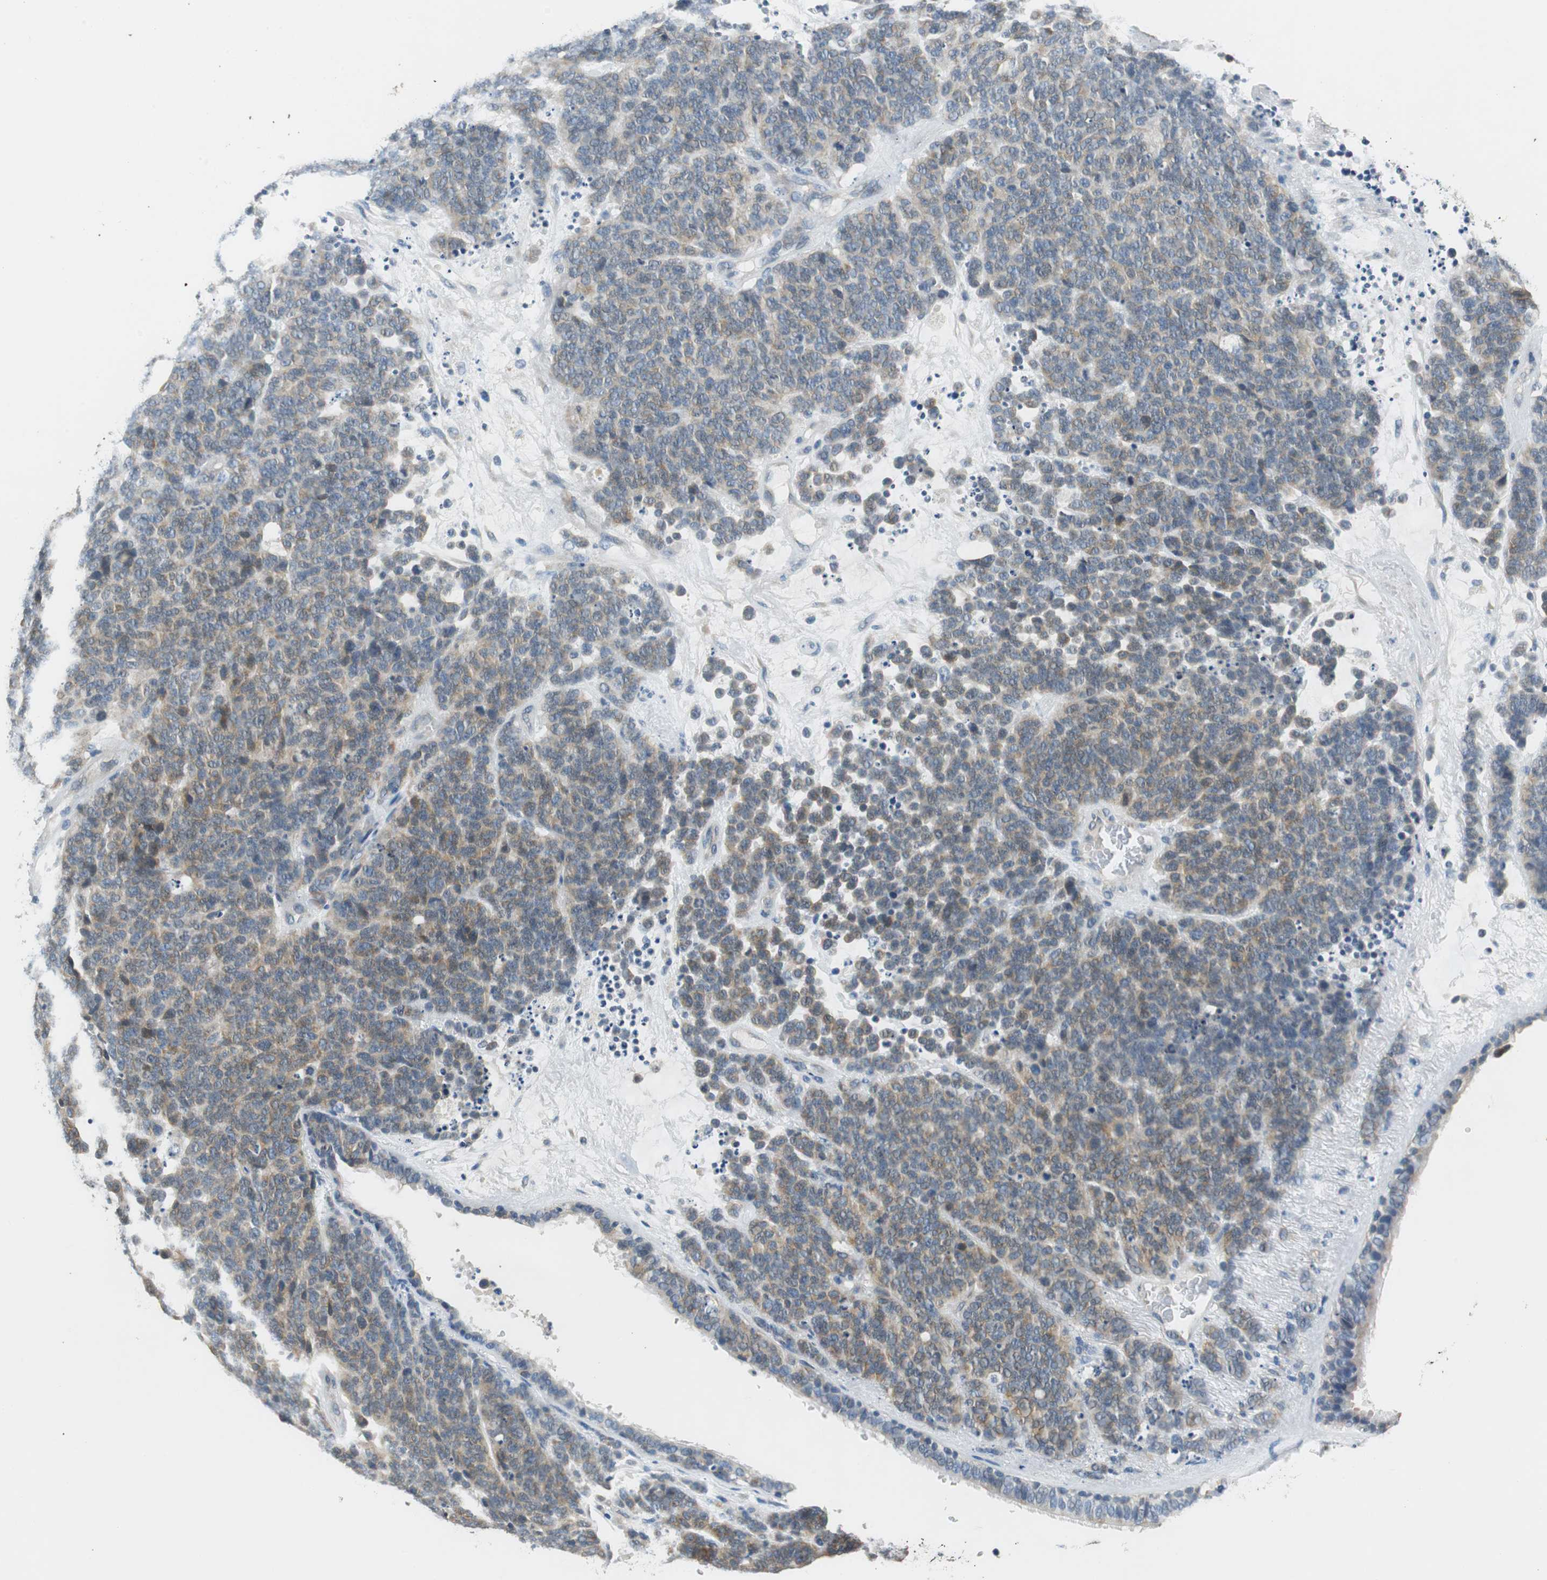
{"staining": {"intensity": "weak", "quantity": "25%-75%", "location": "cytoplasmic/membranous"}, "tissue": "lung cancer", "cell_type": "Tumor cells", "image_type": "cancer", "snomed": [{"axis": "morphology", "description": "Neoplasm, malignant, NOS"}, {"axis": "topography", "description": "Lung"}], "caption": "Human neoplasm (malignant) (lung) stained with a brown dye reveals weak cytoplasmic/membranous positive staining in approximately 25%-75% of tumor cells.", "gene": "FADS2", "patient": {"sex": "female", "age": 58}}